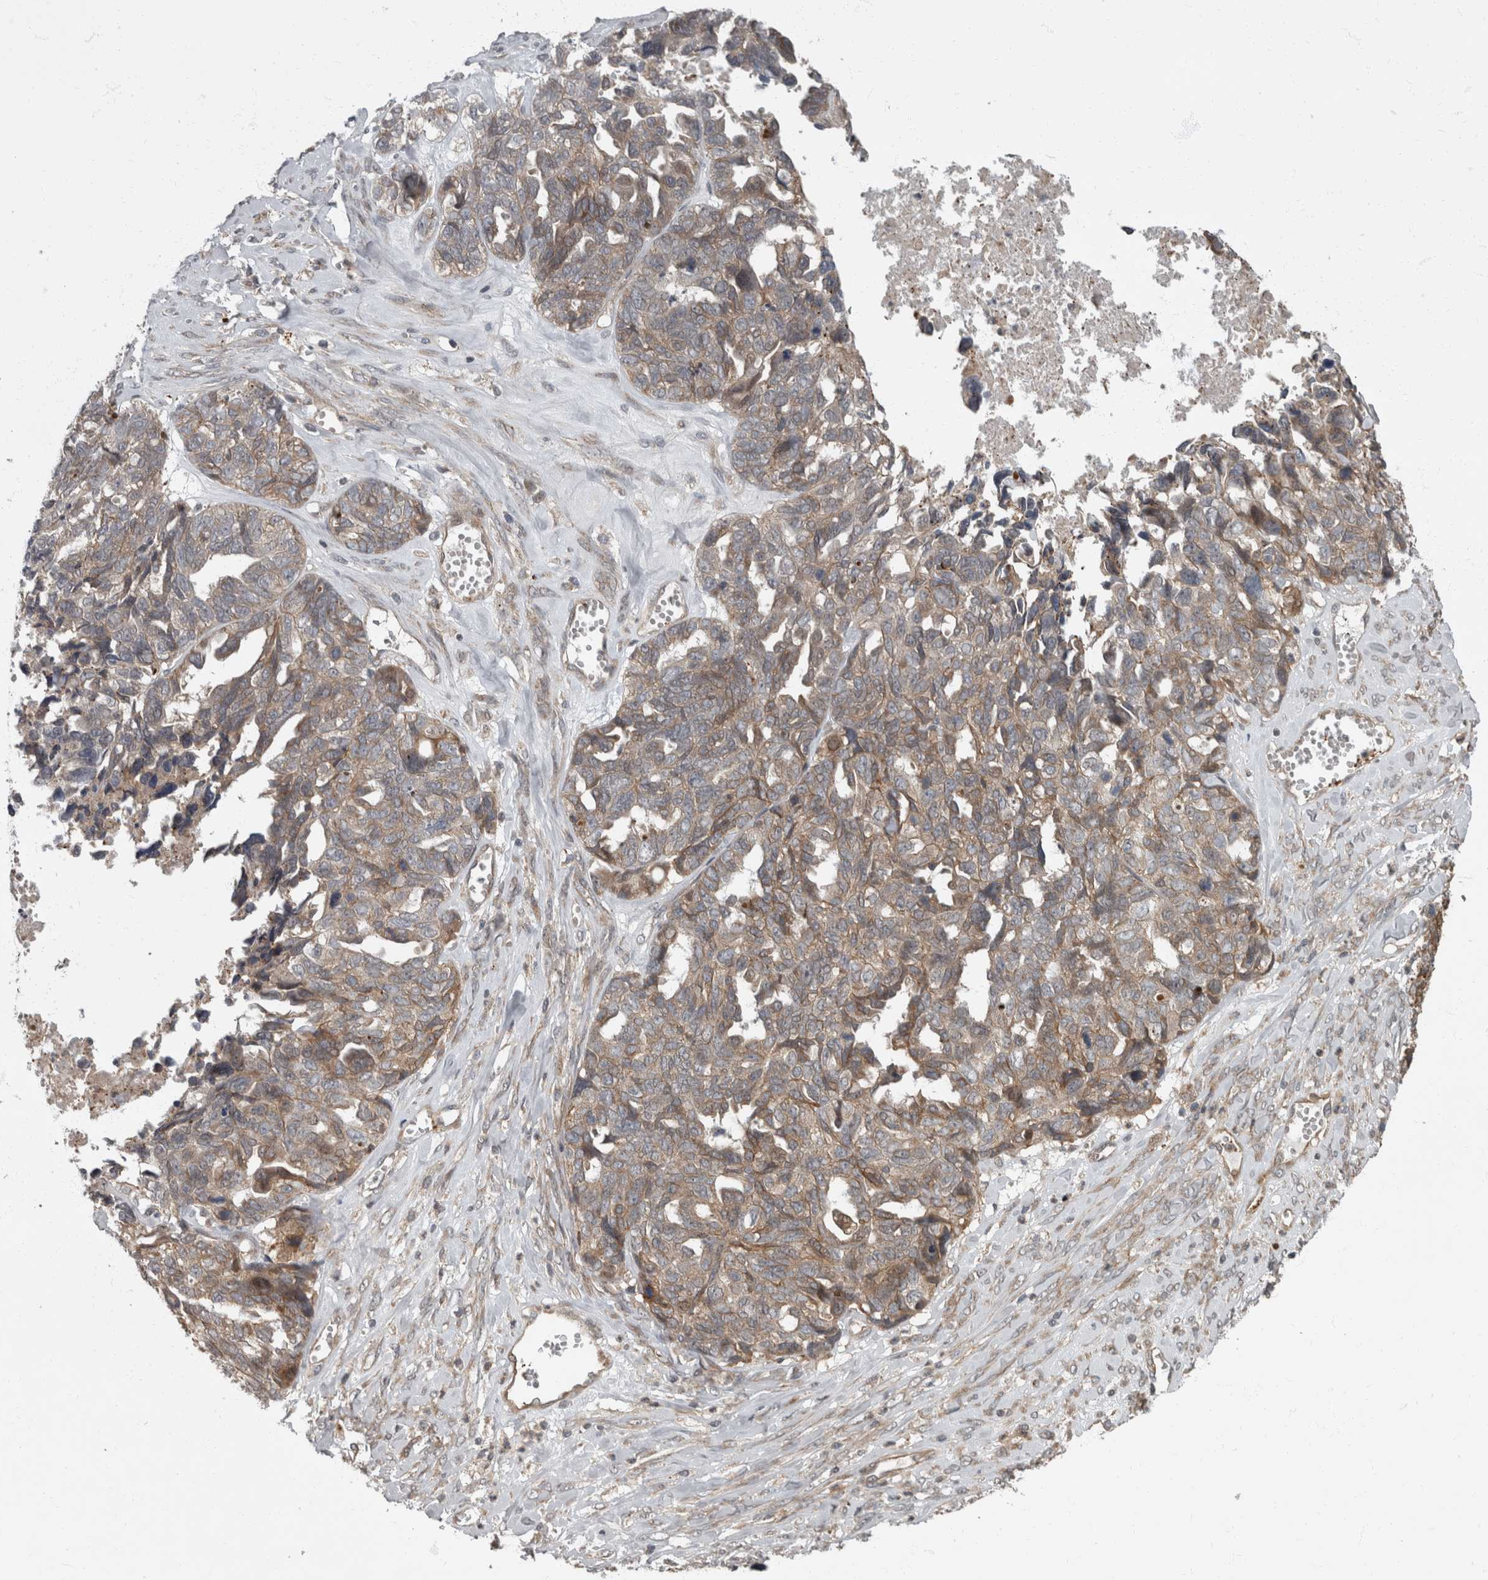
{"staining": {"intensity": "weak", "quantity": "<25%", "location": "cytoplasmic/membranous"}, "tissue": "ovarian cancer", "cell_type": "Tumor cells", "image_type": "cancer", "snomed": [{"axis": "morphology", "description": "Cystadenocarcinoma, serous, NOS"}, {"axis": "topography", "description": "Ovary"}], "caption": "The micrograph shows no staining of tumor cells in ovarian cancer (serous cystadenocarcinoma). (DAB immunohistochemistry with hematoxylin counter stain).", "gene": "VEGFD", "patient": {"sex": "female", "age": 79}}